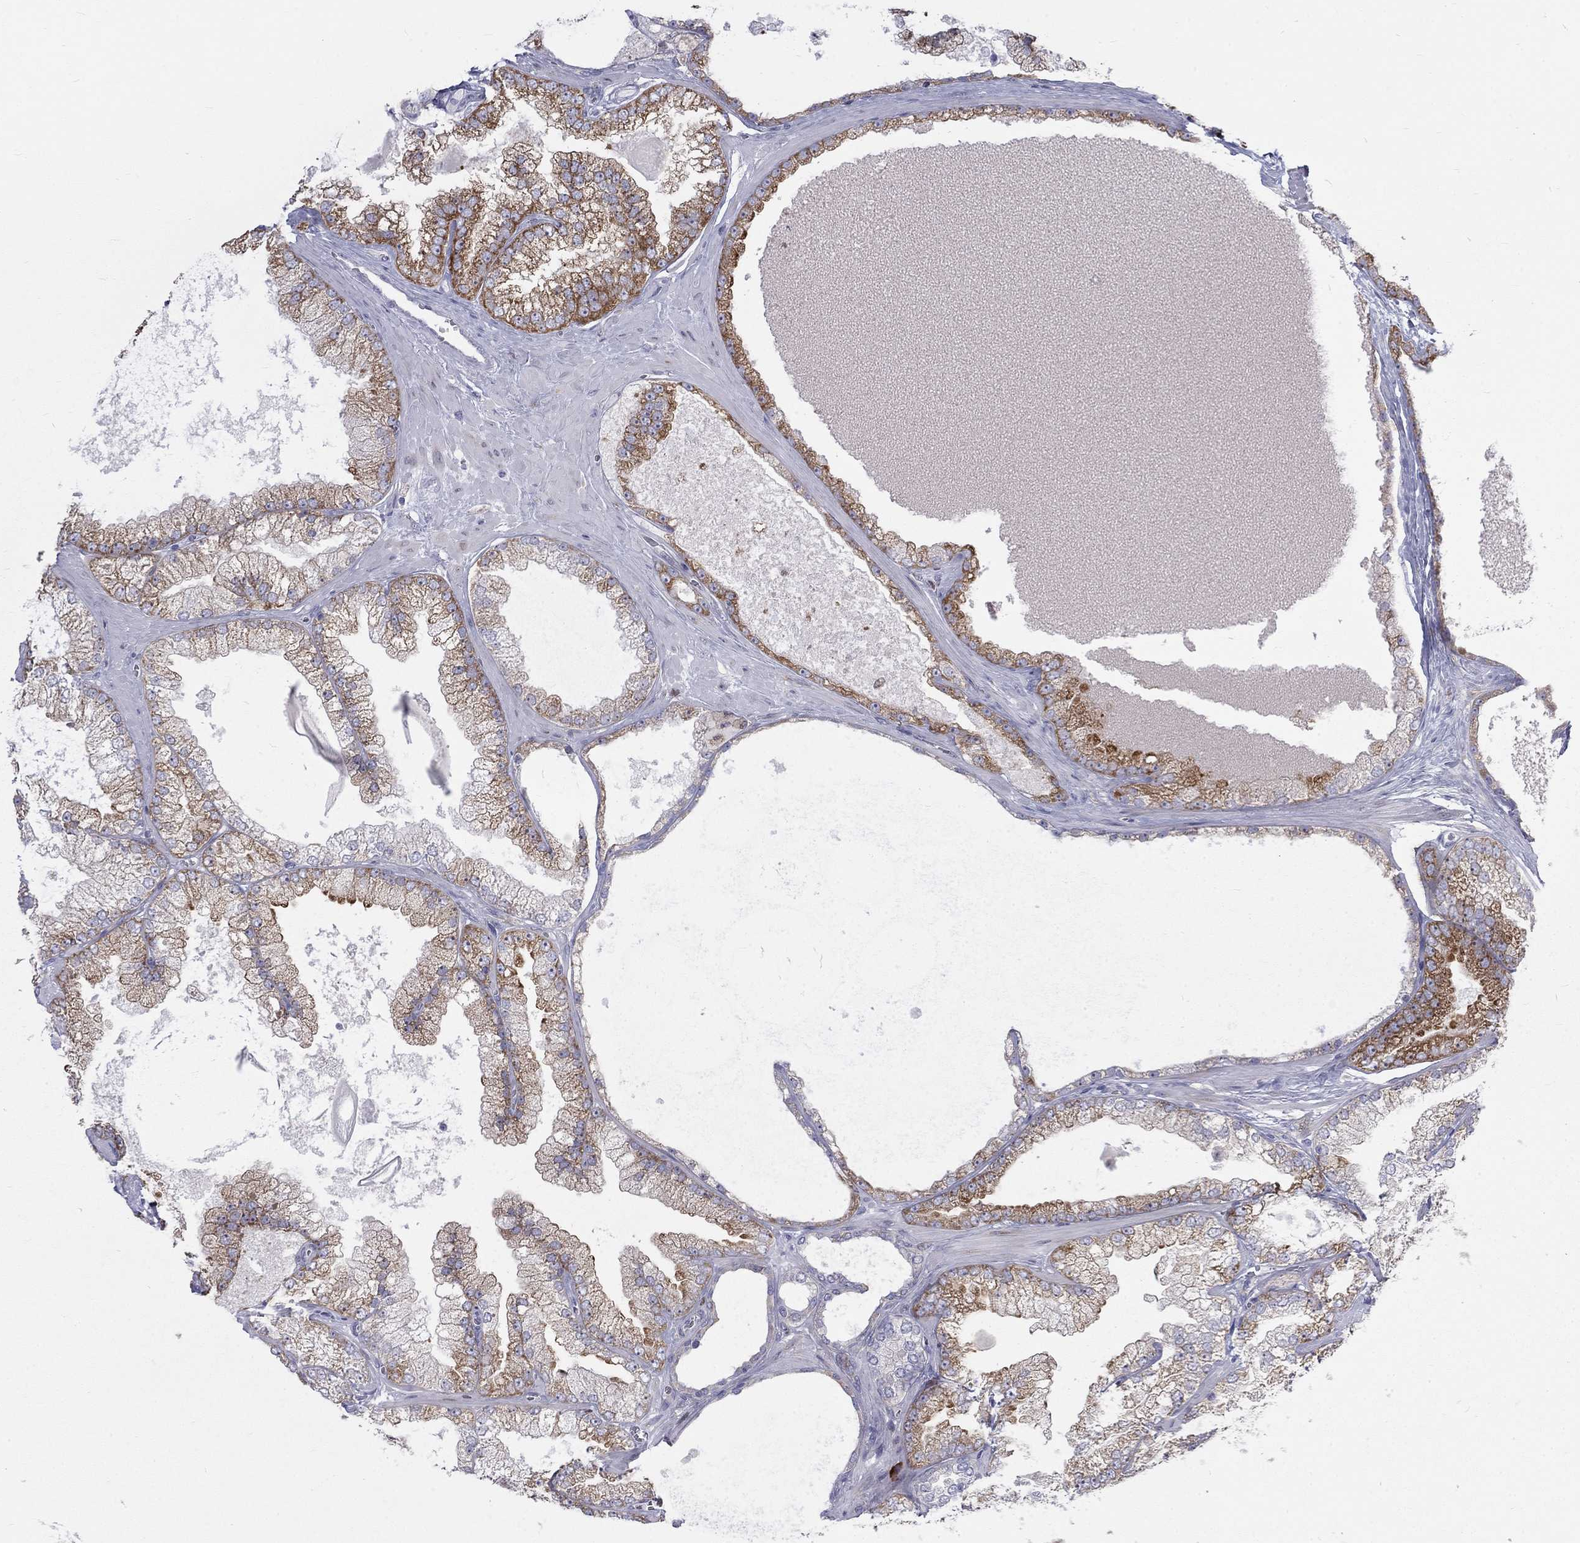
{"staining": {"intensity": "moderate", "quantity": ">75%", "location": "cytoplasmic/membranous"}, "tissue": "prostate cancer", "cell_type": "Tumor cells", "image_type": "cancer", "snomed": [{"axis": "morphology", "description": "Adenocarcinoma, Low grade"}, {"axis": "topography", "description": "Prostate"}], "caption": "Immunohistochemistry (IHC) of human prostate cancer exhibits medium levels of moderate cytoplasmic/membranous staining in approximately >75% of tumor cells. (DAB IHC with brightfield microscopy, high magnification).", "gene": "PABPC4", "patient": {"sex": "male", "age": 57}}